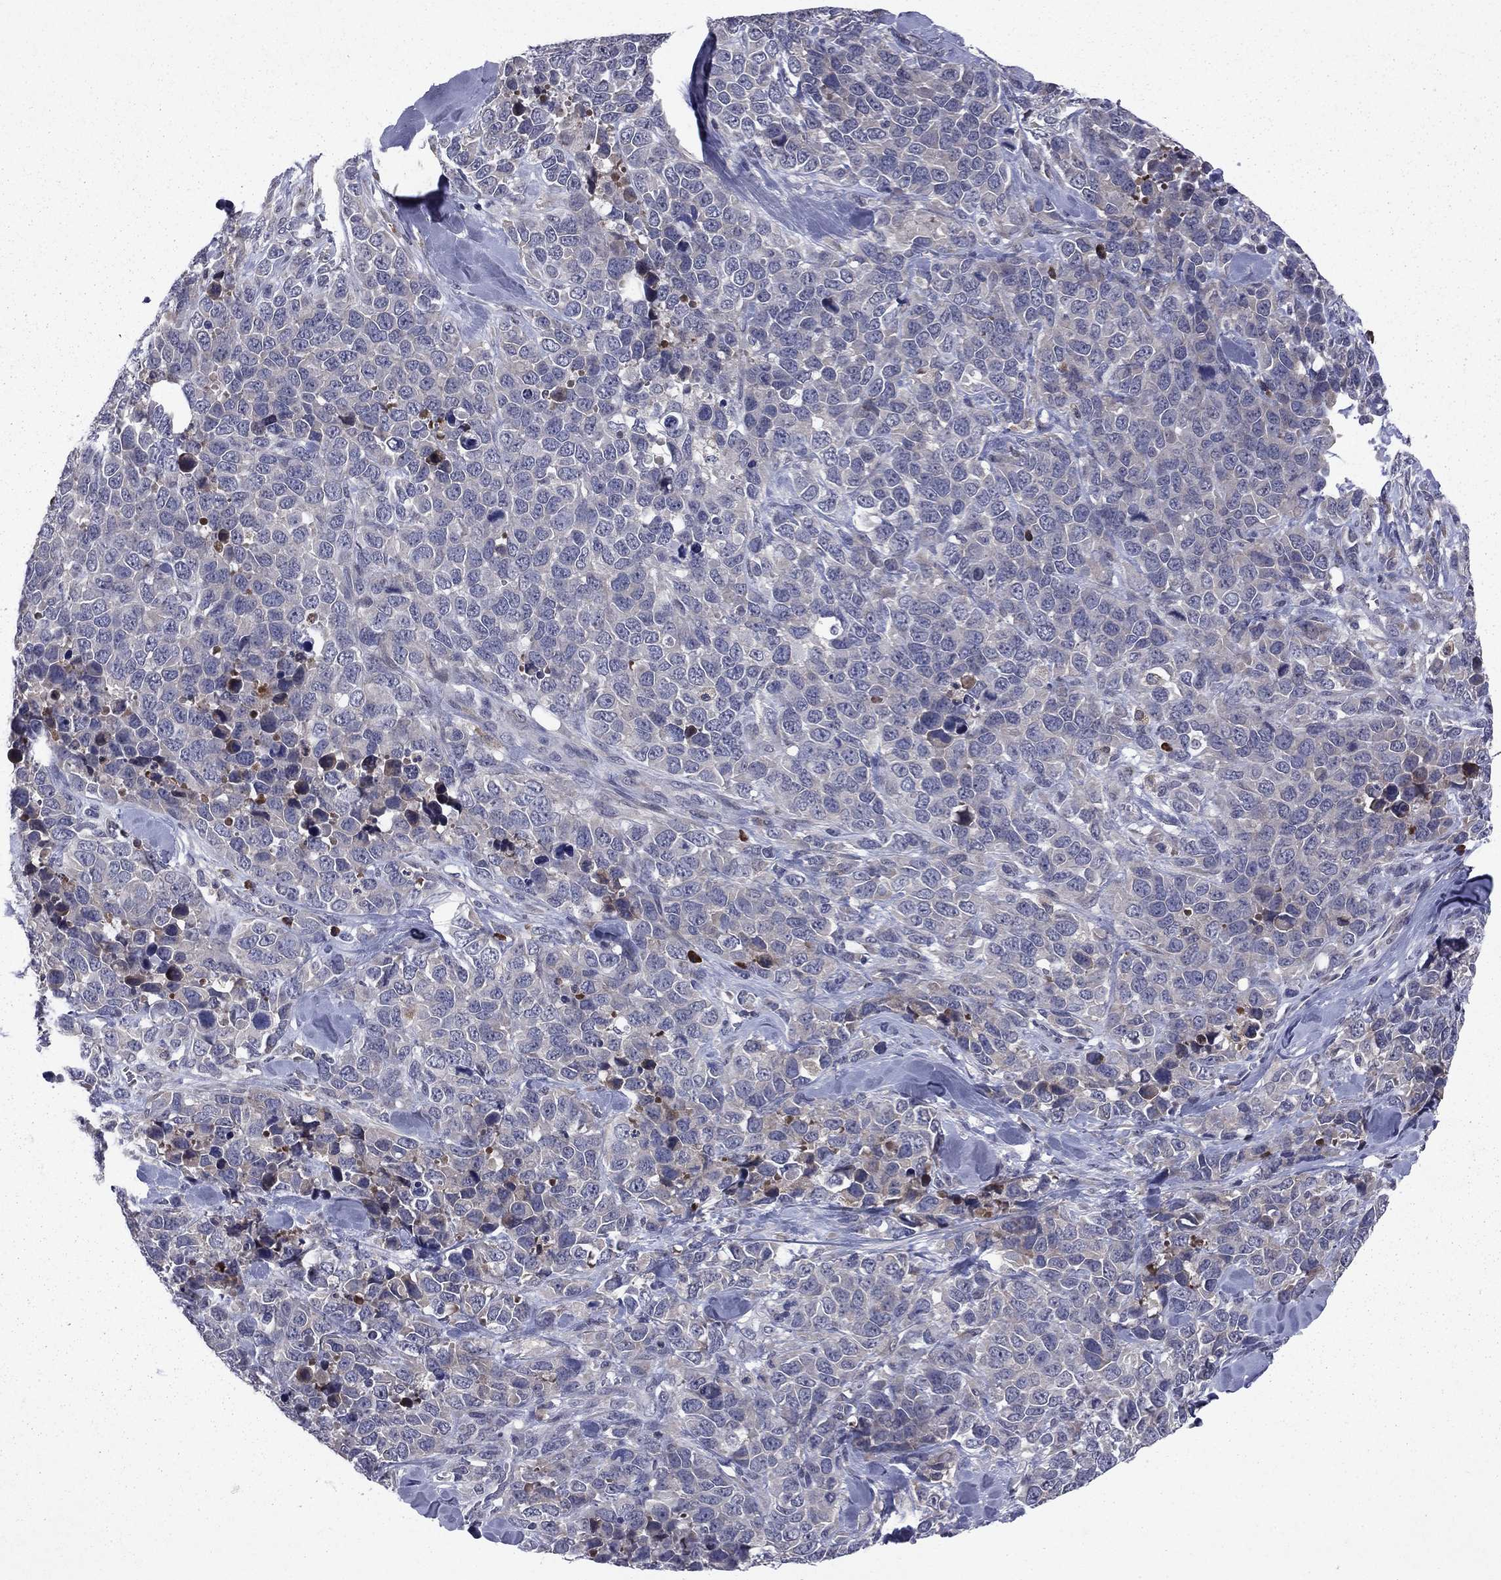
{"staining": {"intensity": "negative", "quantity": "none", "location": "none"}, "tissue": "melanoma", "cell_type": "Tumor cells", "image_type": "cancer", "snomed": [{"axis": "morphology", "description": "Malignant melanoma, Metastatic site"}, {"axis": "topography", "description": "Skin"}], "caption": "IHC photomicrograph of malignant melanoma (metastatic site) stained for a protein (brown), which demonstrates no staining in tumor cells.", "gene": "ECM1", "patient": {"sex": "male", "age": 84}}